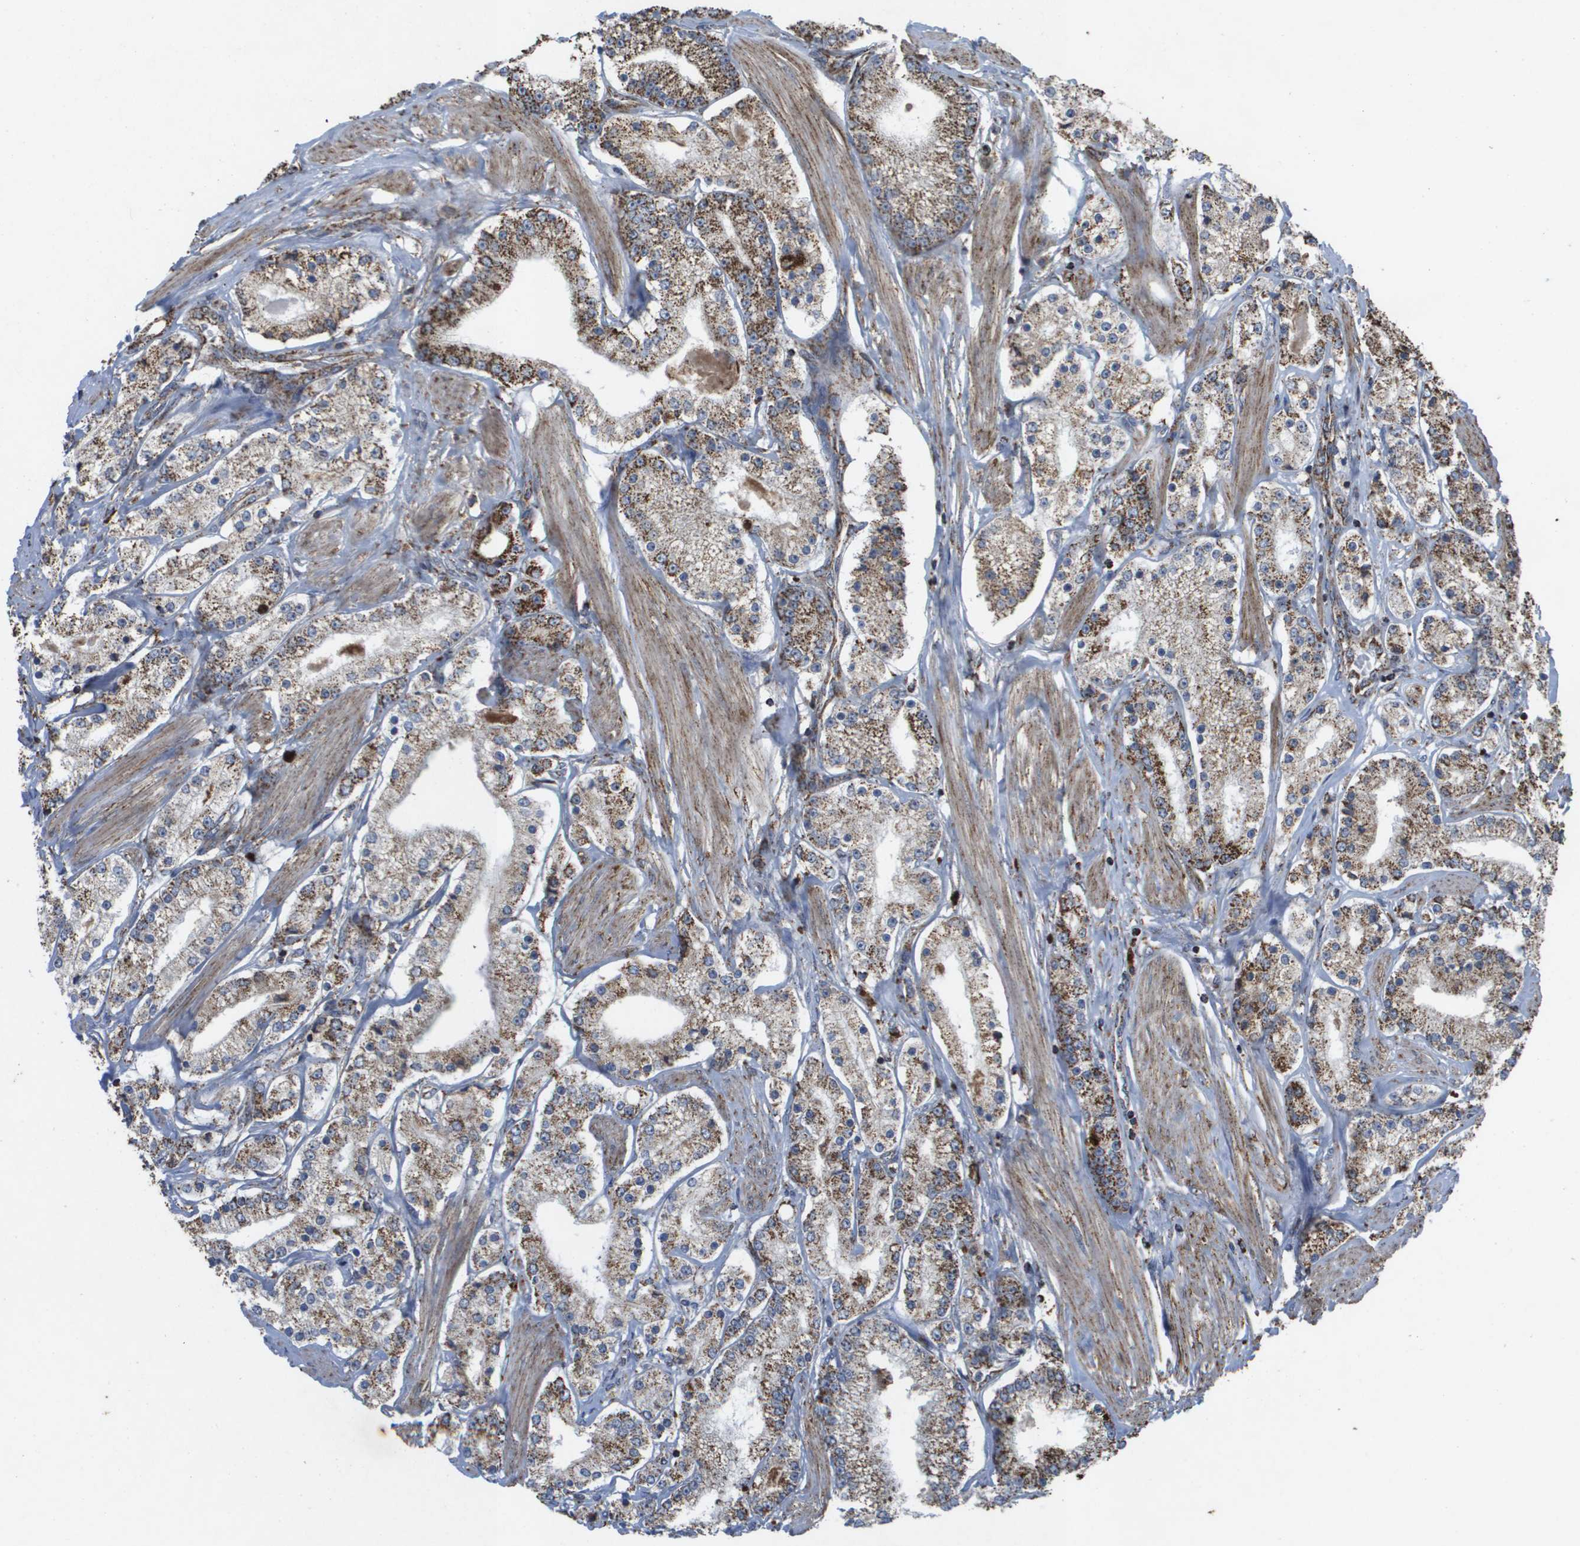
{"staining": {"intensity": "strong", "quantity": ">75%", "location": "cytoplasmic/membranous"}, "tissue": "prostate cancer", "cell_type": "Tumor cells", "image_type": "cancer", "snomed": [{"axis": "morphology", "description": "Adenocarcinoma, Low grade"}, {"axis": "topography", "description": "Prostate"}], "caption": "Strong cytoplasmic/membranous positivity is seen in approximately >75% of tumor cells in adenocarcinoma (low-grade) (prostate).", "gene": "HSPE1", "patient": {"sex": "male", "age": 63}}